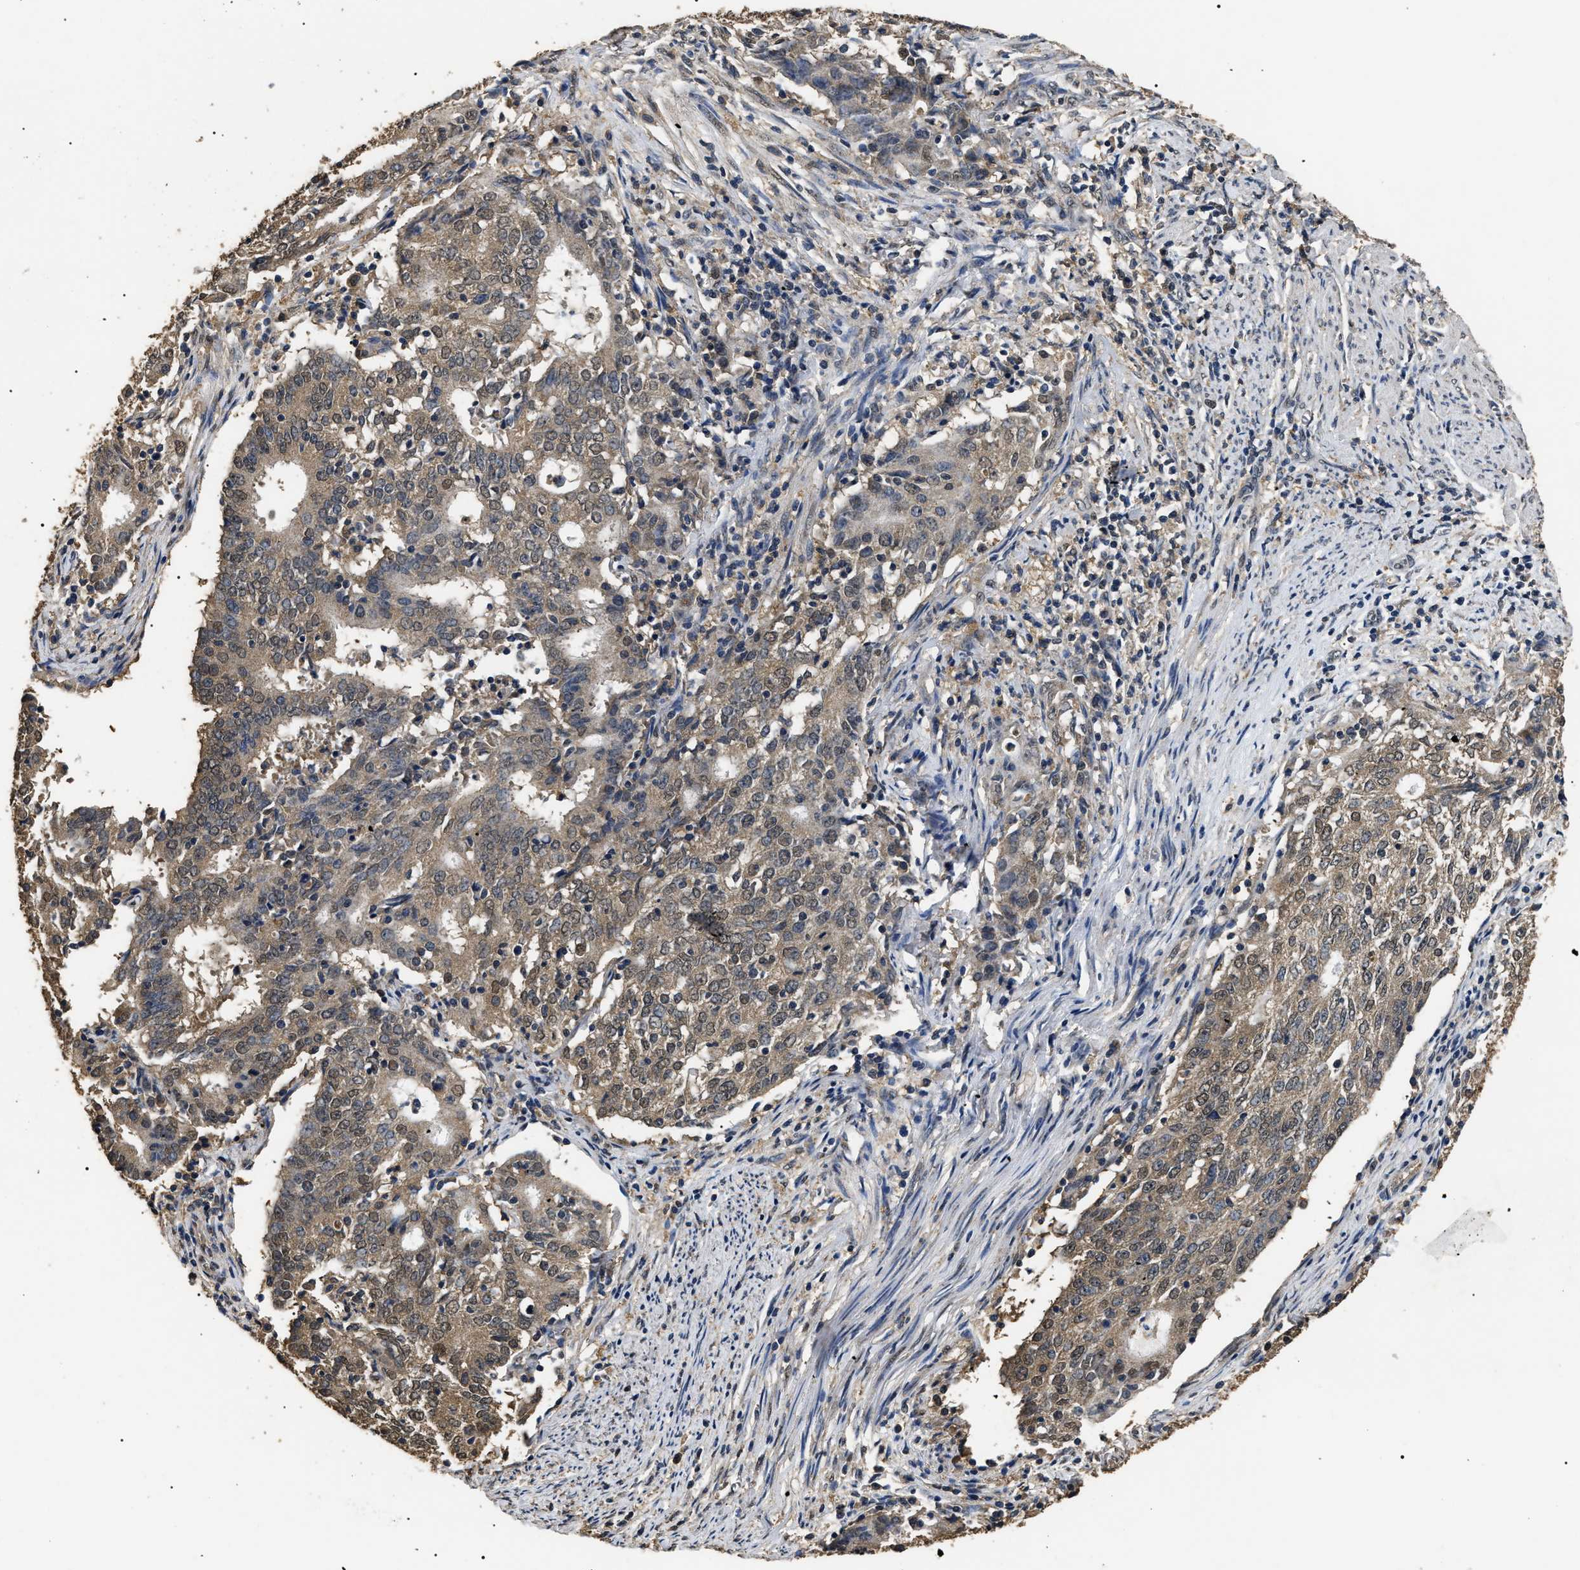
{"staining": {"intensity": "weak", "quantity": ">75%", "location": "cytoplasmic/membranous,nuclear"}, "tissue": "cervical cancer", "cell_type": "Tumor cells", "image_type": "cancer", "snomed": [{"axis": "morphology", "description": "Adenocarcinoma, NOS"}, {"axis": "topography", "description": "Cervix"}], "caption": "A high-resolution image shows immunohistochemistry staining of cervical cancer, which displays weak cytoplasmic/membranous and nuclear expression in about >75% of tumor cells. (DAB = brown stain, brightfield microscopy at high magnification).", "gene": "PSMD8", "patient": {"sex": "female", "age": 44}}